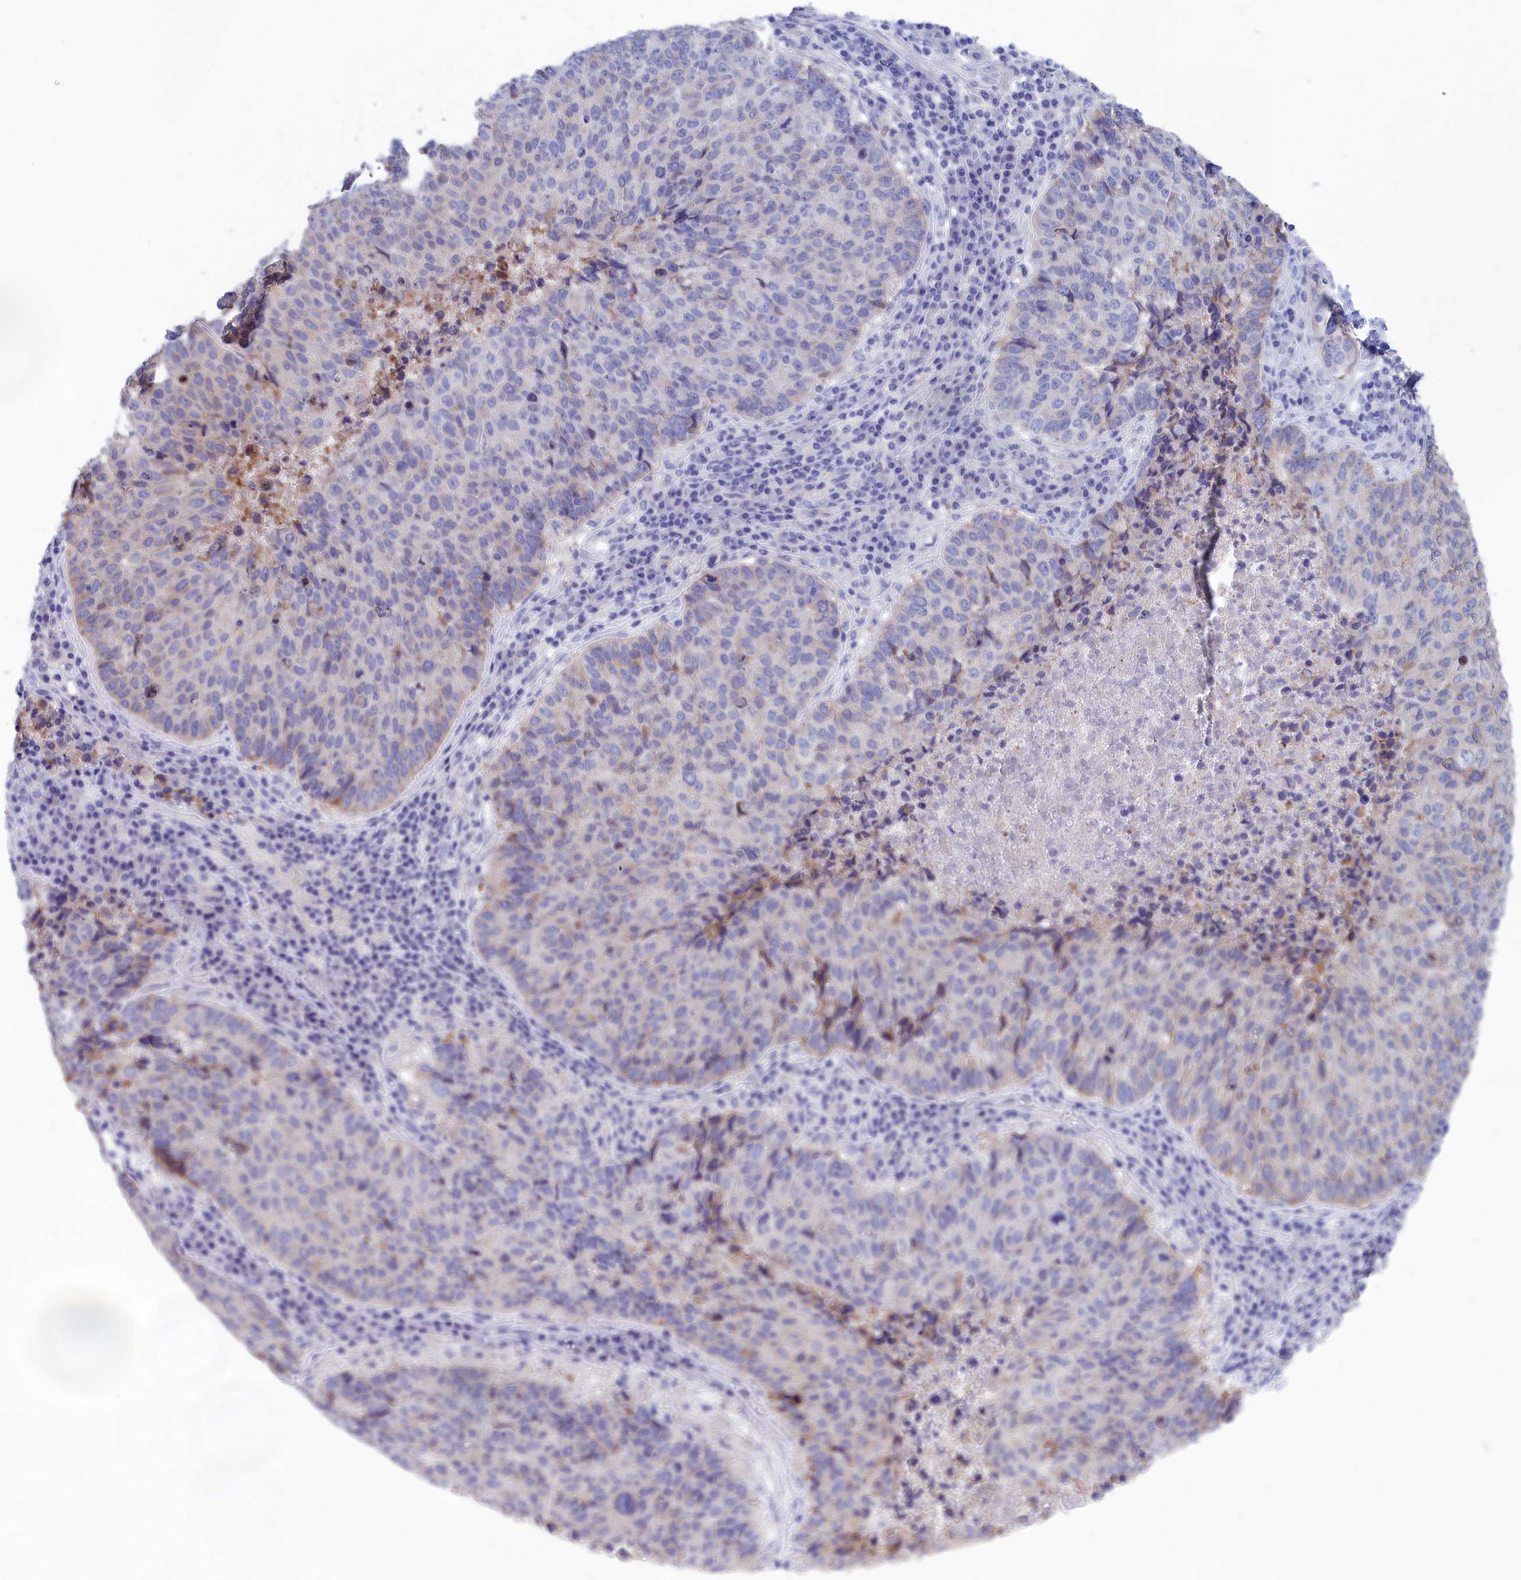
{"staining": {"intensity": "moderate", "quantity": "<25%", "location": "cytoplasmic/membranous"}, "tissue": "lung cancer", "cell_type": "Tumor cells", "image_type": "cancer", "snomed": [{"axis": "morphology", "description": "Squamous cell carcinoma, NOS"}, {"axis": "topography", "description": "Lung"}], "caption": "Tumor cells reveal low levels of moderate cytoplasmic/membranous expression in about <25% of cells in squamous cell carcinoma (lung).", "gene": "VPS35L", "patient": {"sex": "male", "age": 73}}